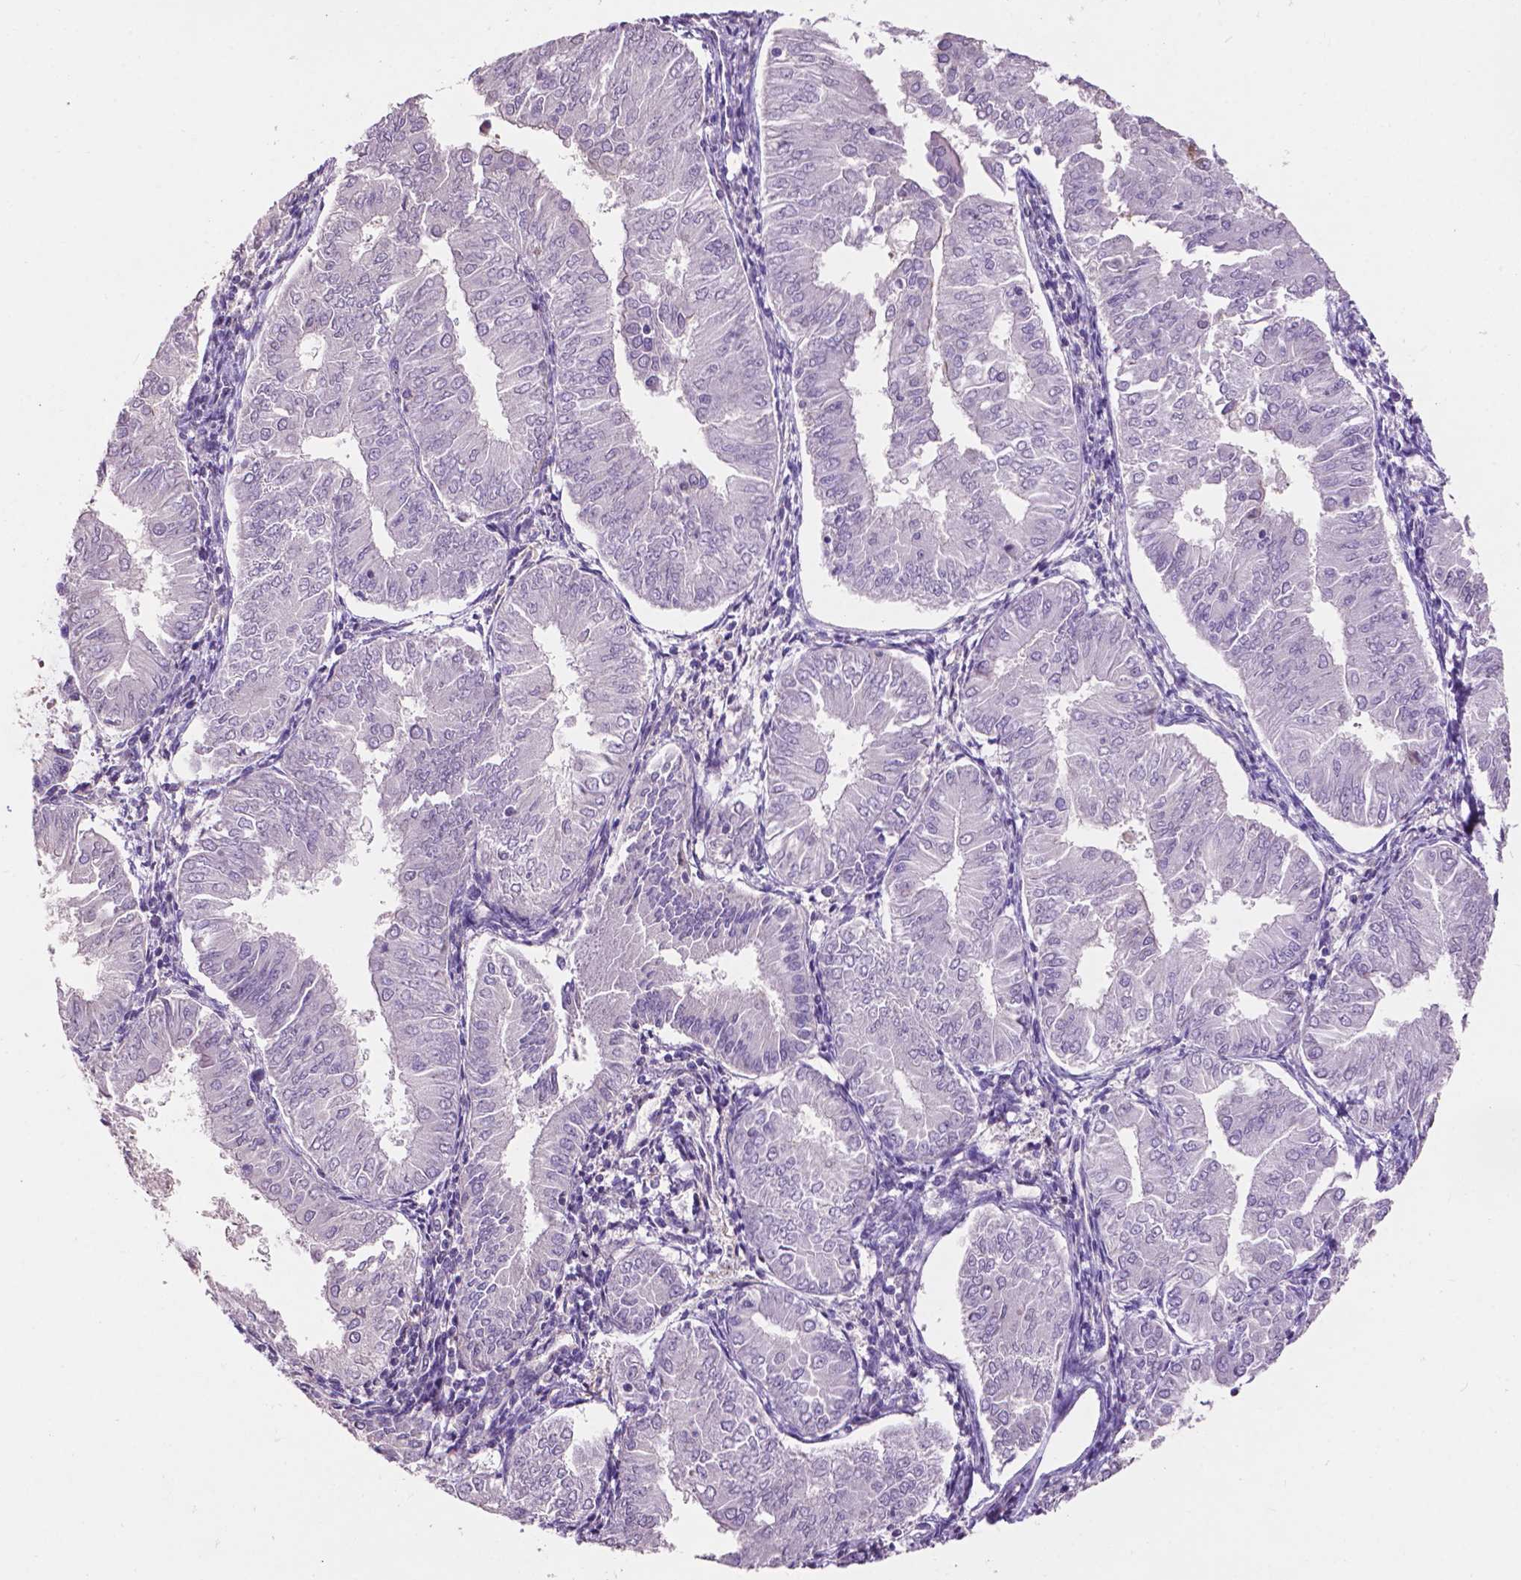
{"staining": {"intensity": "negative", "quantity": "none", "location": "none"}, "tissue": "endometrial cancer", "cell_type": "Tumor cells", "image_type": "cancer", "snomed": [{"axis": "morphology", "description": "Adenocarcinoma, NOS"}, {"axis": "topography", "description": "Endometrium"}], "caption": "IHC image of neoplastic tissue: human endometrial adenocarcinoma stained with DAB (3,3'-diaminobenzidine) shows no significant protein staining in tumor cells.", "gene": "PLSCR1", "patient": {"sex": "female", "age": 53}}